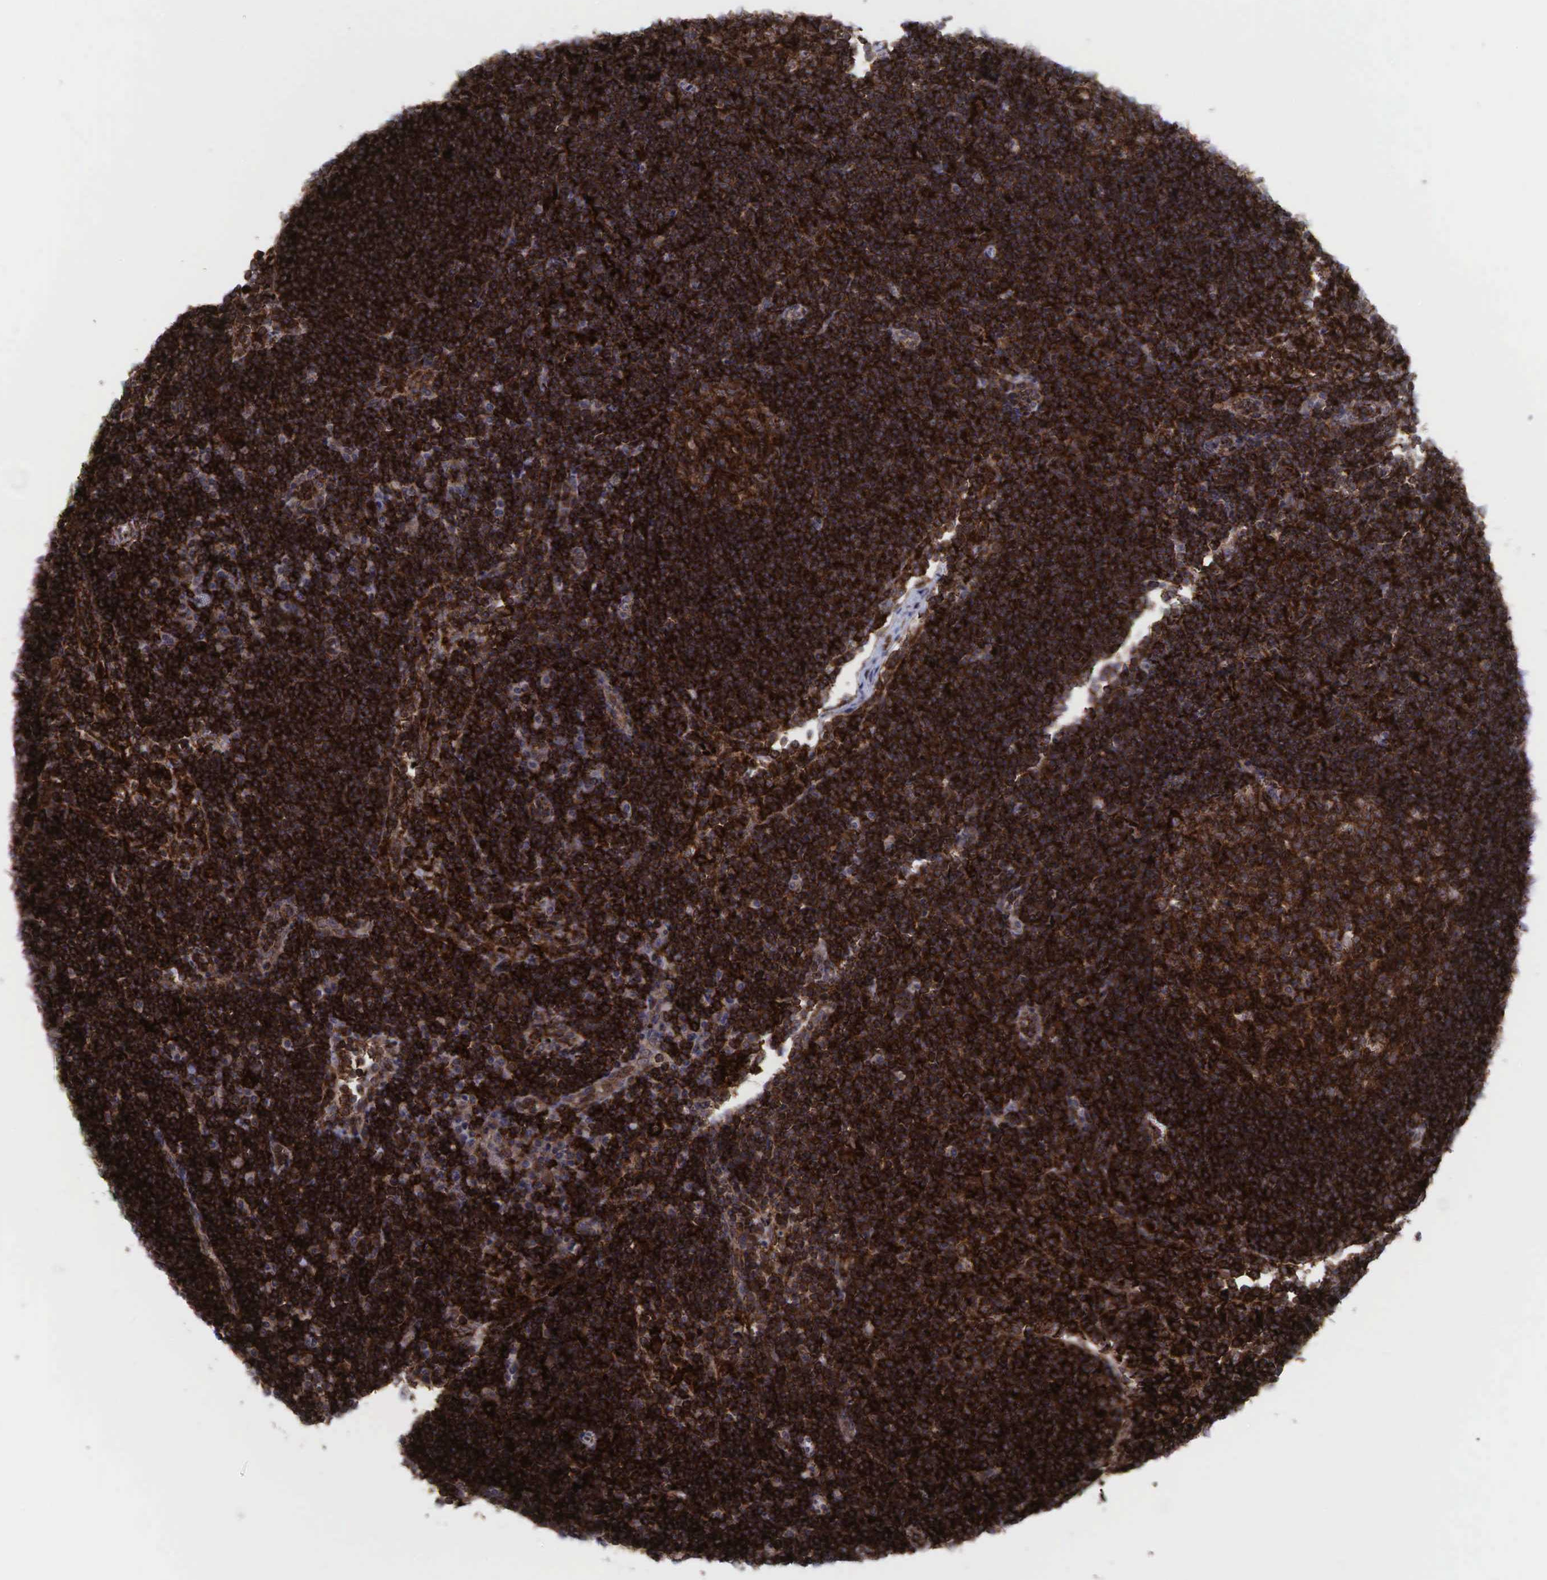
{"staining": {"intensity": "moderate", "quantity": ">75%", "location": "cytoplasmic/membranous"}, "tissue": "lymph node", "cell_type": "Germinal center cells", "image_type": "normal", "snomed": [{"axis": "morphology", "description": "Normal tissue, NOS"}, {"axis": "topography", "description": "Lymph node"}], "caption": "Protein staining shows moderate cytoplasmic/membranous positivity in about >75% of germinal center cells in benign lymph node. (brown staining indicates protein expression, while blue staining denotes nuclei).", "gene": "GPRASP1", "patient": {"sex": "female", "age": 53}}